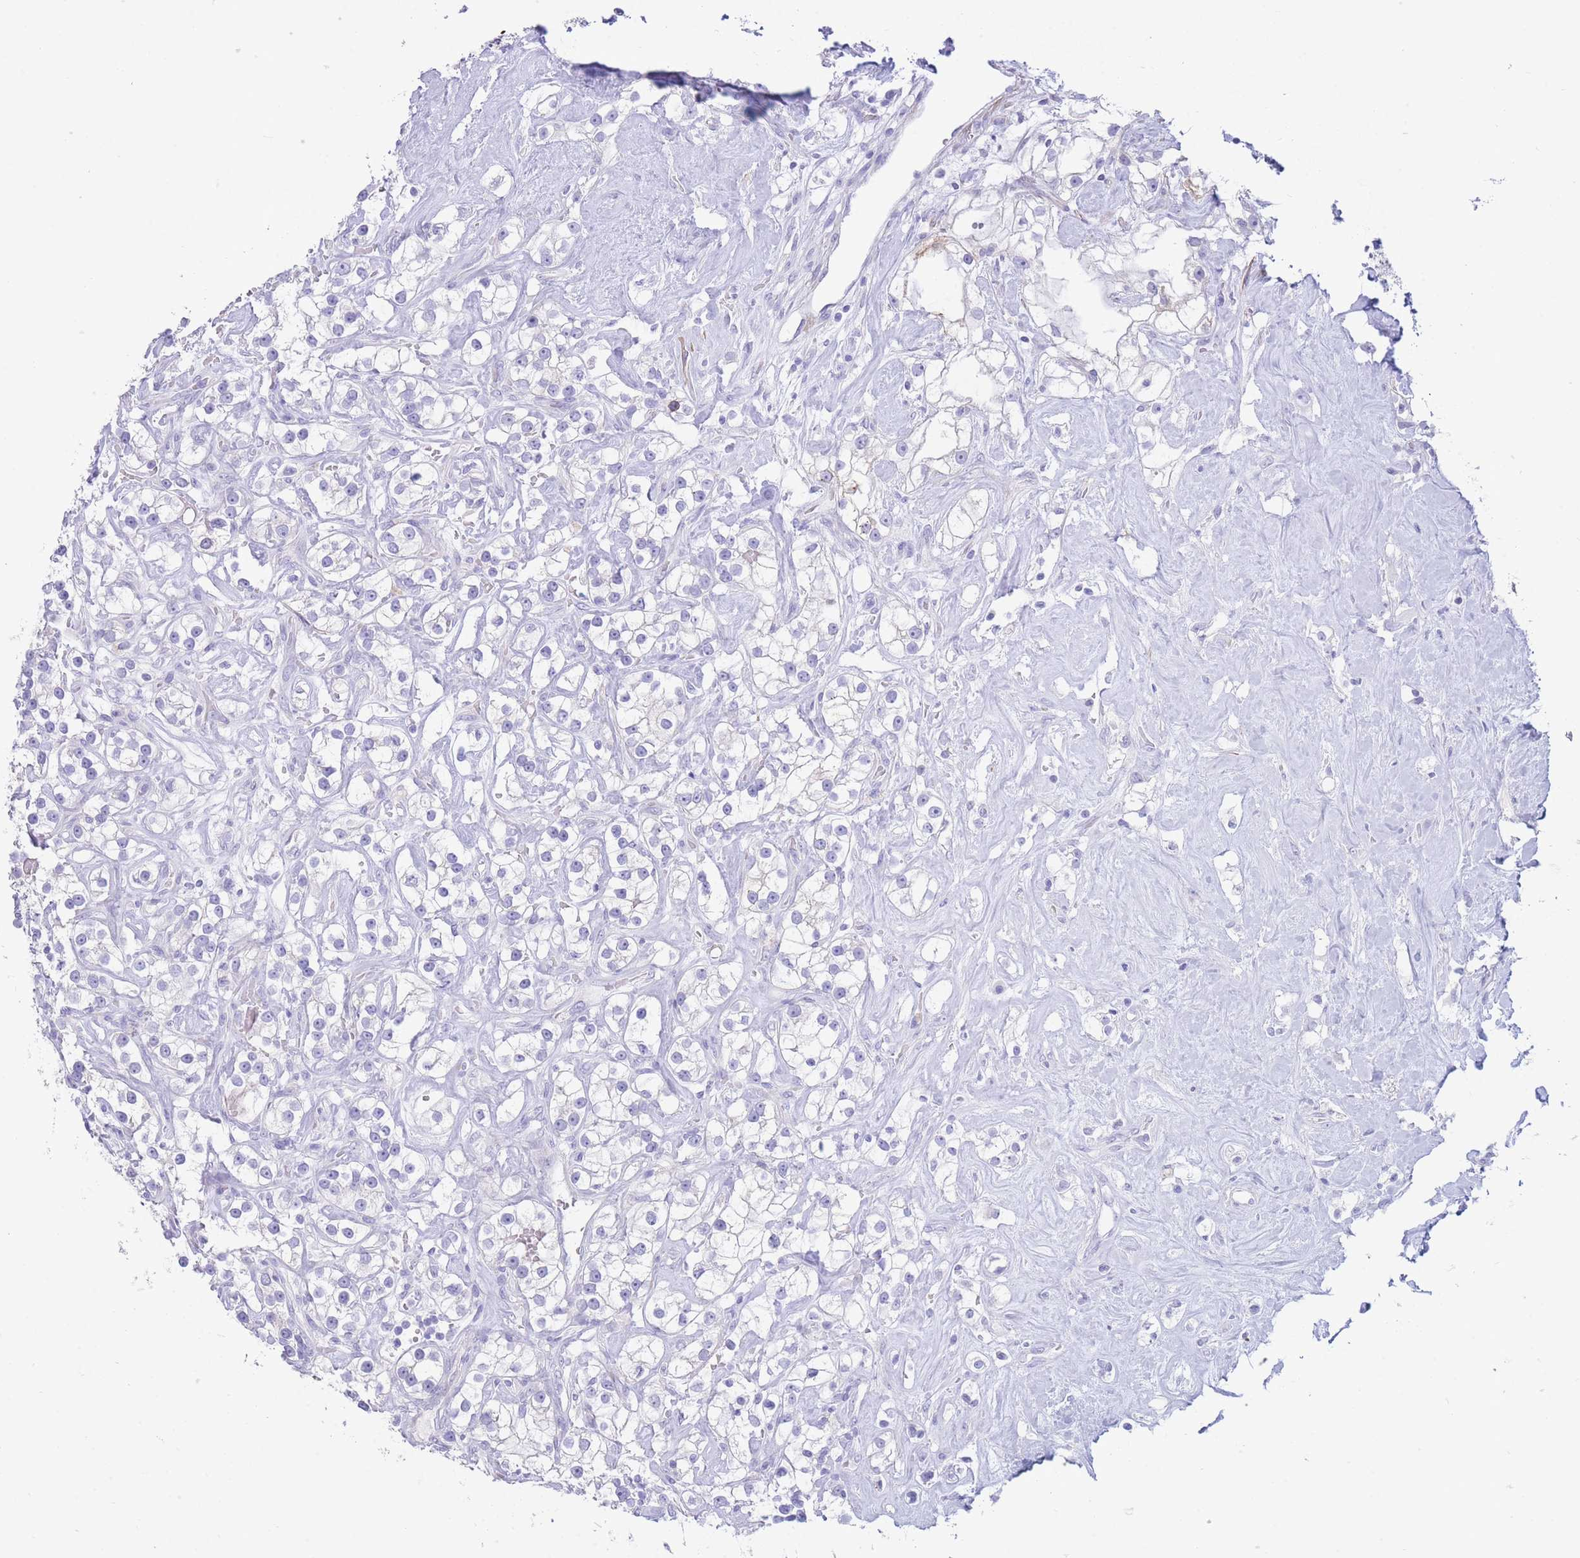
{"staining": {"intensity": "negative", "quantity": "none", "location": "none"}, "tissue": "renal cancer", "cell_type": "Tumor cells", "image_type": "cancer", "snomed": [{"axis": "morphology", "description": "Adenocarcinoma, NOS"}, {"axis": "topography", "description": "Kidney"}], "caption": "High magnification brightfield microscopy of adenocarcinoma (renal) stained with DAB (brown) and counterstained with hematoxylin (blue): tumor cells show no significant expression. (DAB IHC visualized using brightfield microscopy, high magnification).", "gene": "VWA8", "patient": {"sex": "male", "age": 77}}